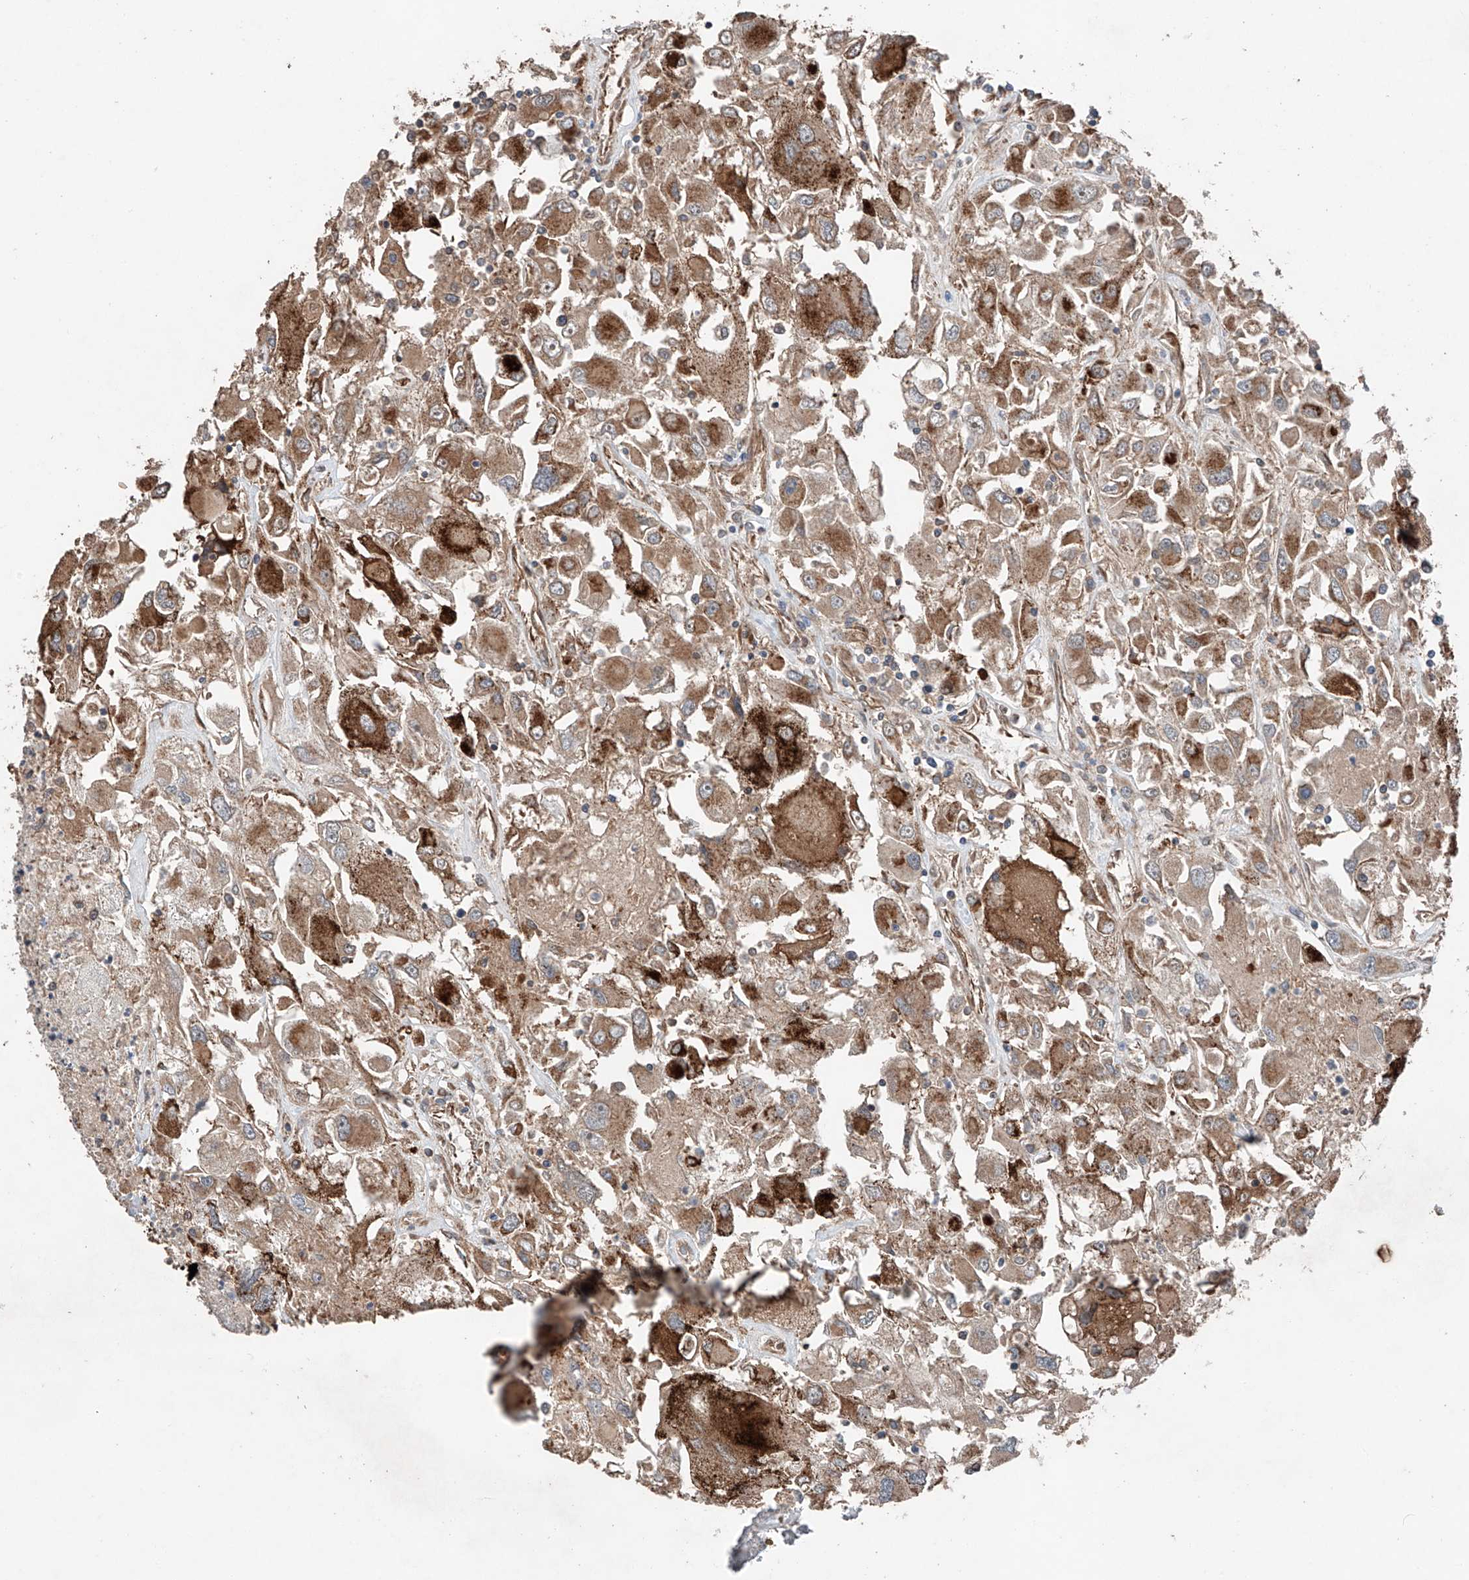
{"staining": {"intensity": "moderate", "quantity": ">75%", "location": "cytoplasmic/membranous"}, "tissue": "renal cancer", "cell_type": "Tumor cells", "image_type": "cancer", "snomed": [{"axis": "morphology", "description": "Adenocarcinoma, NOS"}, {"axis": "topography", "description": "Kidney"}], "caption": "The photomicrograph shows a brown stain indicating the presence of a protein in the cytoplasmic/membranous of tumor cells in renal cancer.", "gene": "AP4B1", "patient": {"sex": "female", "age": 52}}